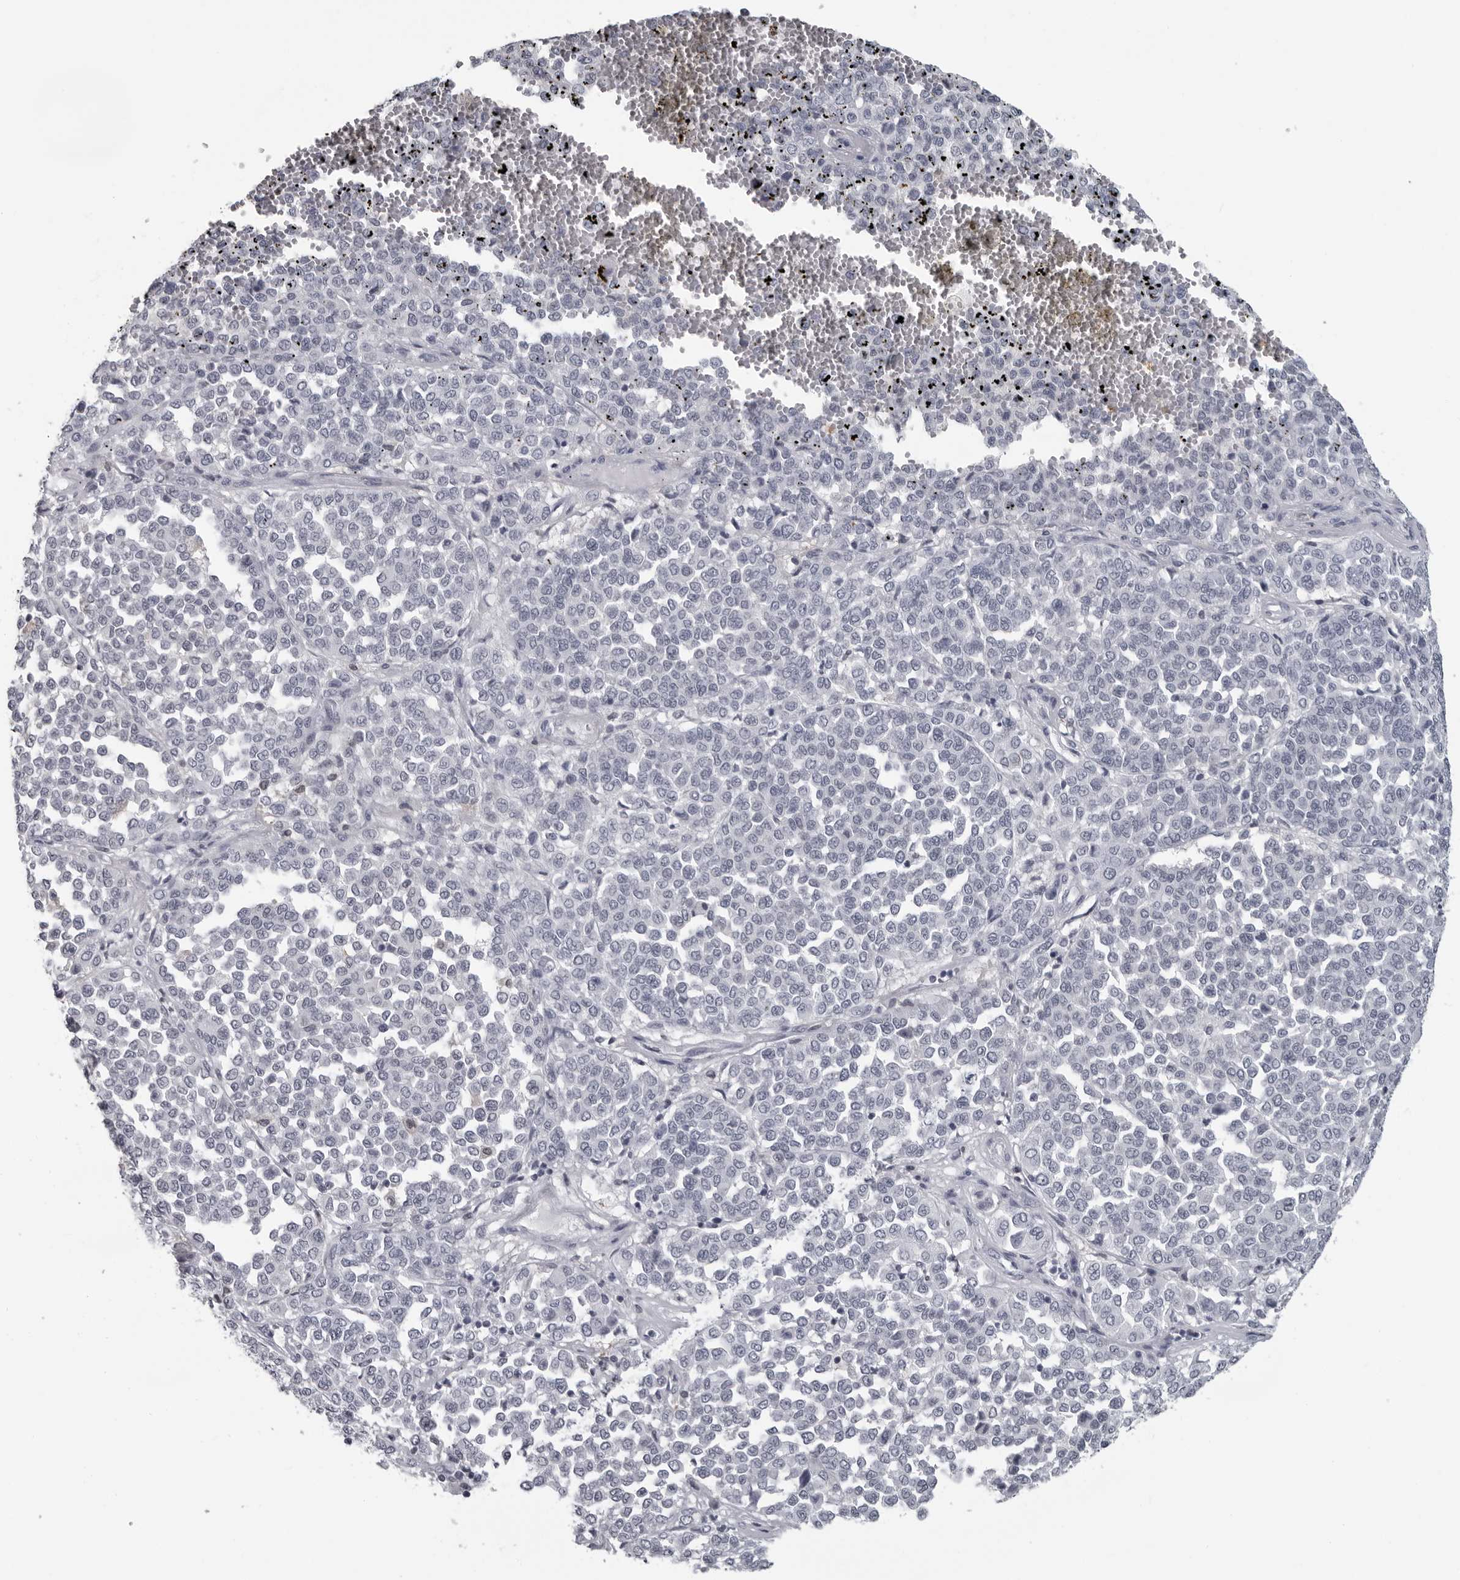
{"staining": {"intensity": "negative", "quantity": "none", "location": "none"}, "tissue": "melanoma", "cell_type": "Tumor cells", "image_type": "cancer", "snomed": [{"axis": "morphology", "description": "Malignant melanoma, Metastatic site"}, {"axis": "topography", "description": "Pancreas"}], "caption": "Micrograph shows no significant protein expression in tumor cells of malignant melanoma (metastatic site). (Brightfield microscopy of DAB (3,3'-diaminobenzidine) immunohistochemistry at high magnification).", "gene": "LZIC", "patient": {"sex": "female", "age": 30}}